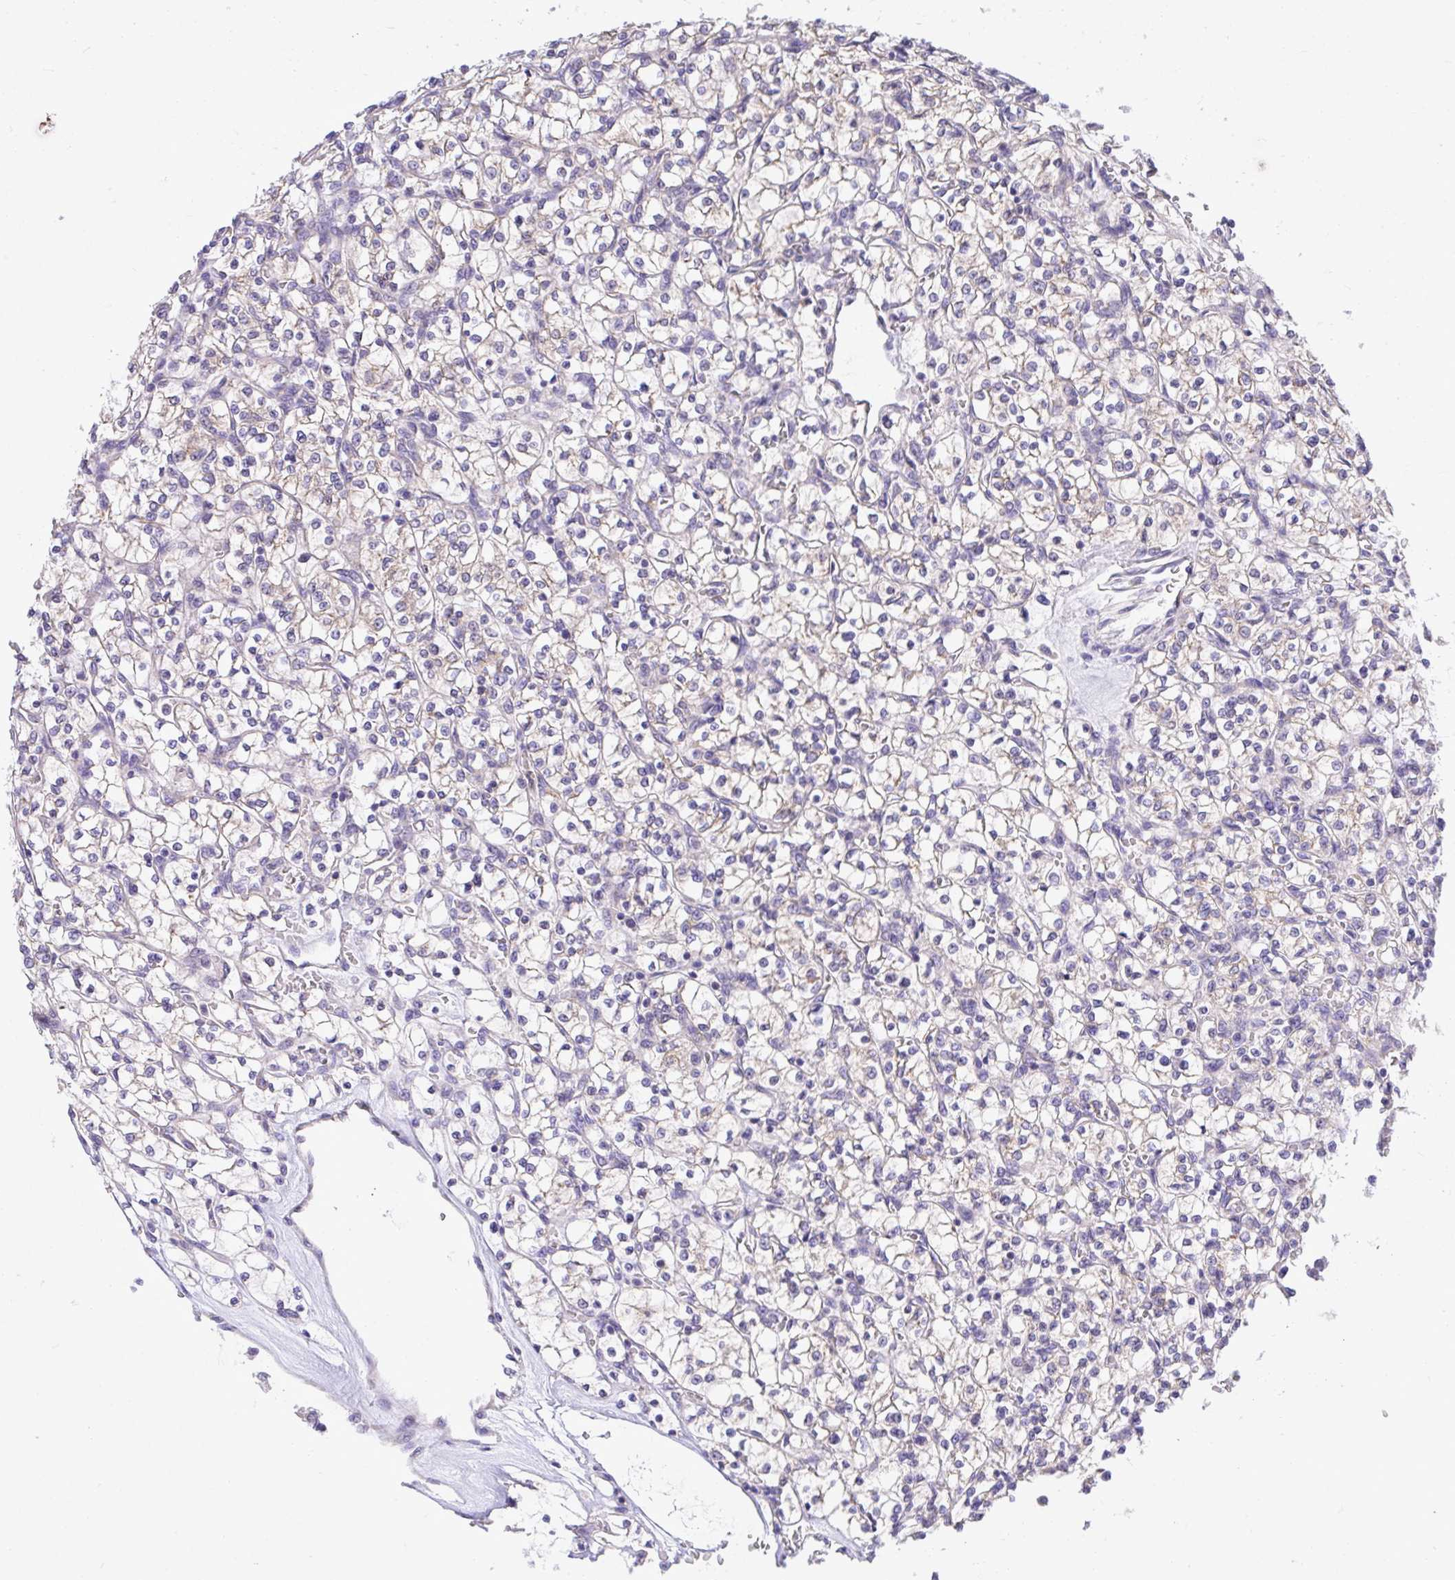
{"staining": {"intensity": "negative", "quantity": "none", "location": "none"}, "tissue": "renal cancer", "cell_type": "Tumor cells", "image_type": "cancer", "snomed": [{"axis": "morphology", "description": "Adenocarcinoma, NOS"}, {"axis": "topography", "description": "Kidney"}], "caption": "Immunohistochemistry (IHC) of adenocarcinoma (renal) exhibits no expression in tumor cells.", "gene": "MPC2", "patient": {"sex": "female", "age": 64}}